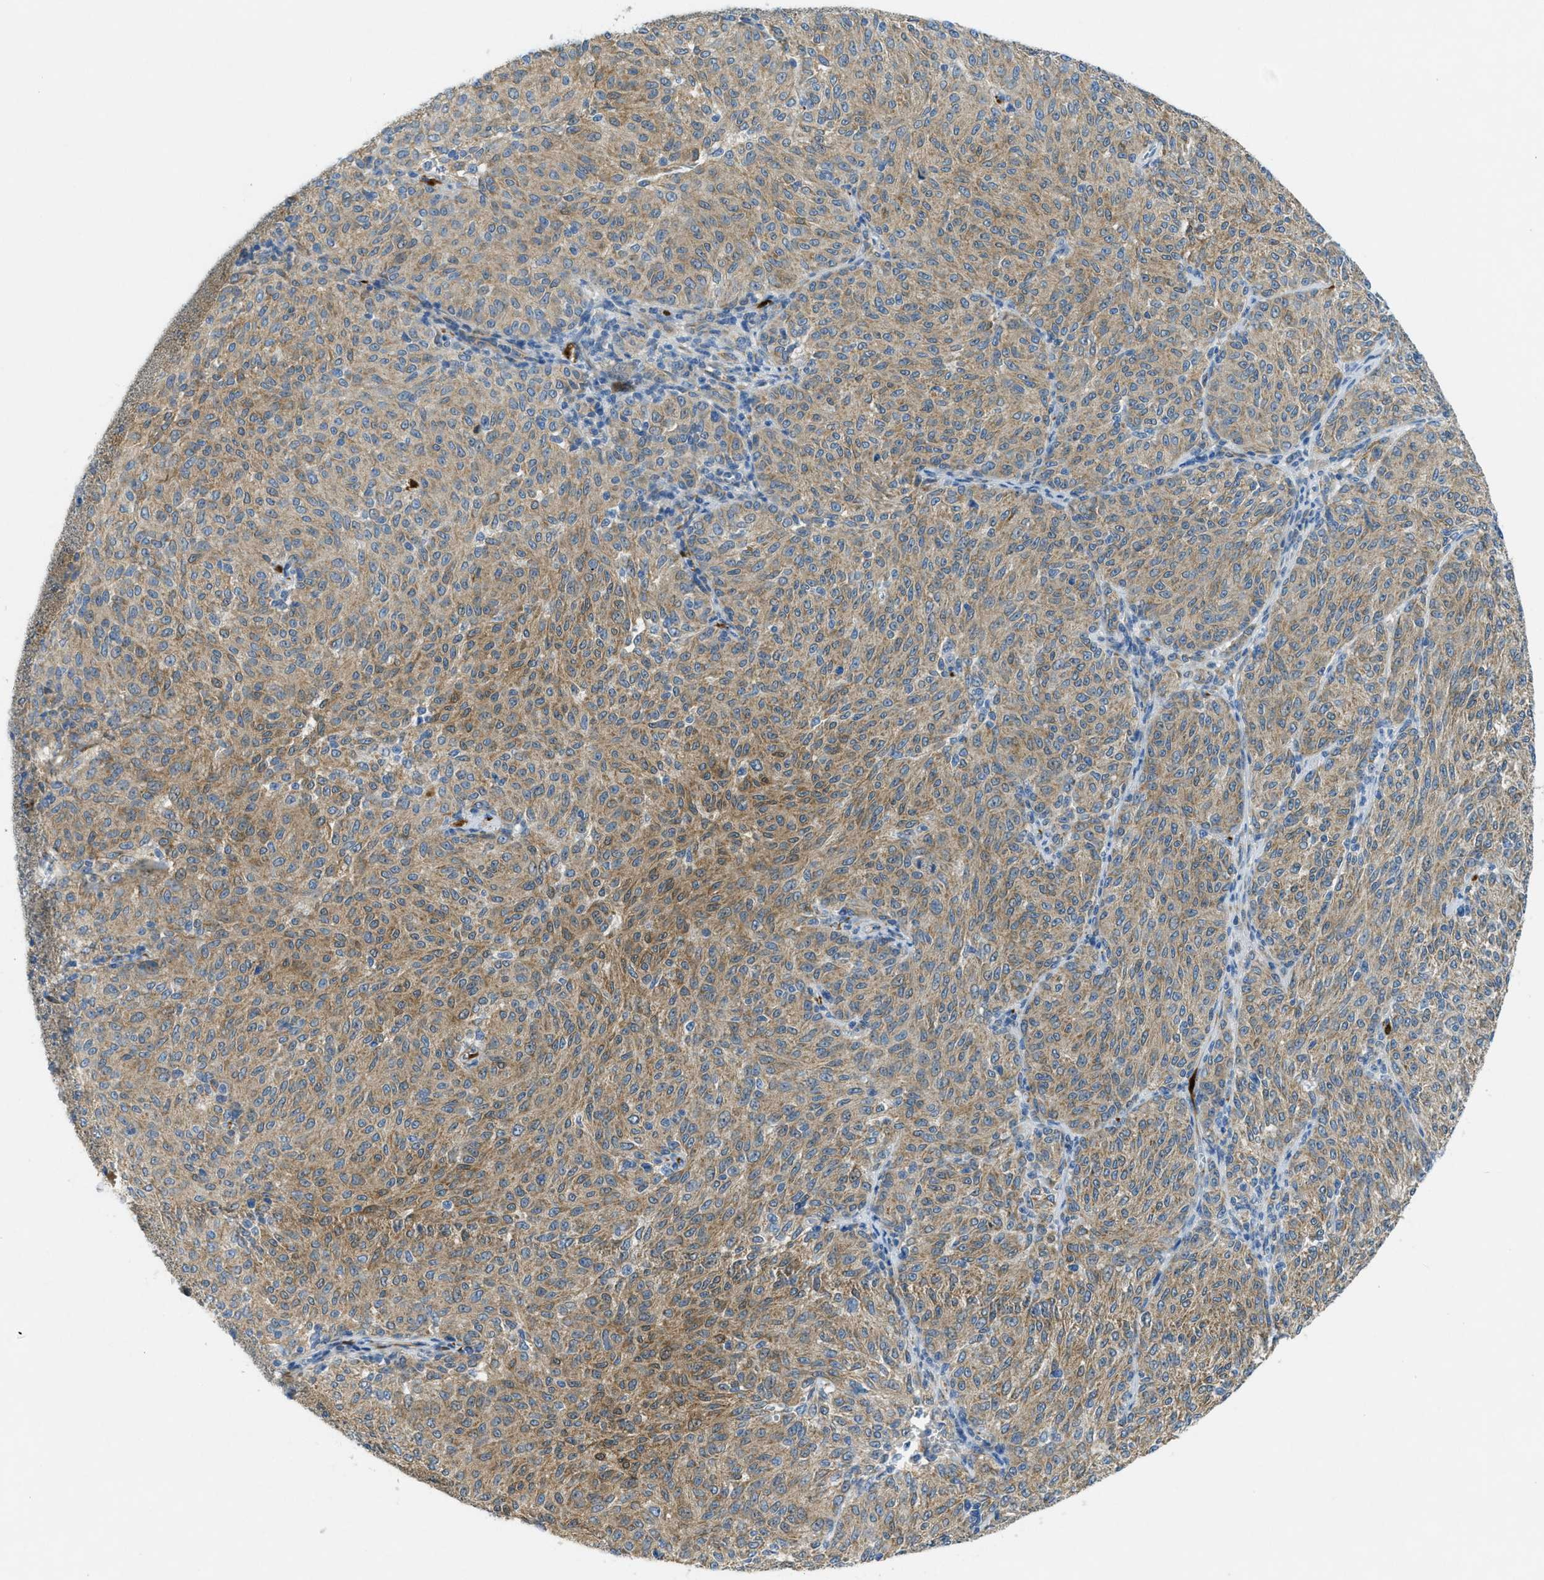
{"staining": {"intensity": "moderate", "quantity": ">75%", "location": "cytoplasmic/membranous"}, "tissue": "melanoma", "cell_type": "Tumor cells", "image_type": "cancer", "snomed": [{"axis": "morphology", "description": "Malignant melanoma, NOS"}, {"axis": "topography", "description": "Skin"}], "caption": "Malignant melanoma stained for a protein exhibits moderate cytoplasmic/membranous positivity in tumor cells. Nuclei are stained in blue.", "gene": "CYGB", "patient": {"sex": "female", "age": 72}}